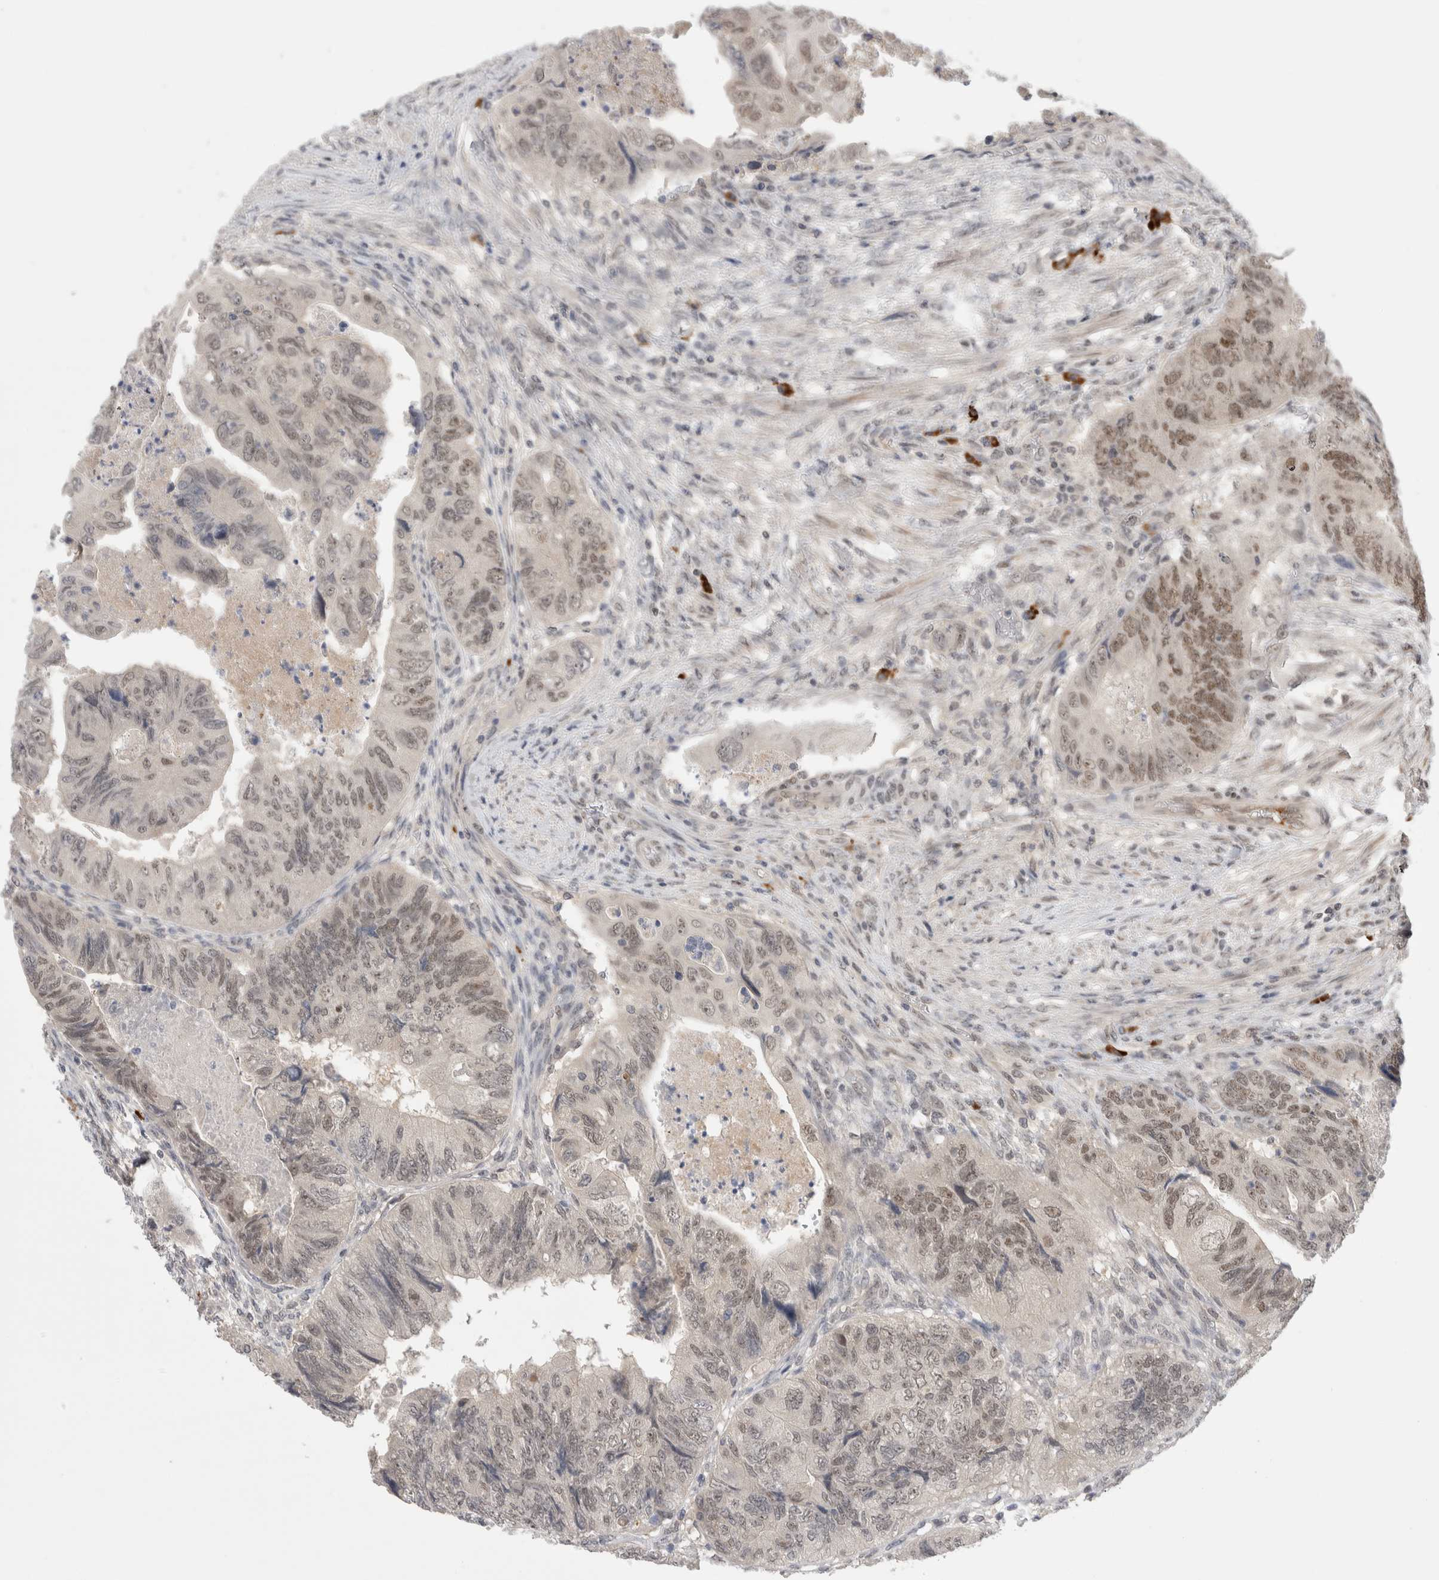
{"staining": {"intensity": "weak", "quantity": "25%-75%", "location": "nuclear"}, "tissue": "colorectal cancer", "cell_type": "Tumor cells", "image_type": "cancer", "snomed": [{"axis": "morphology", "description": "Adenocarcinoma, NOS"}, {"axis": "topography", "description": "Rectum"}], "caption": "Protein expression by IHC displays weak nuclear positivity in about 25%-75% of tumor cells in colorectal cancer (adenocarcinoma). (brown staining indicates protein expression, while blue staining denotes nuclei).", "gene": "ZNF24", "patient": {"sex": "male", "age": 63}}